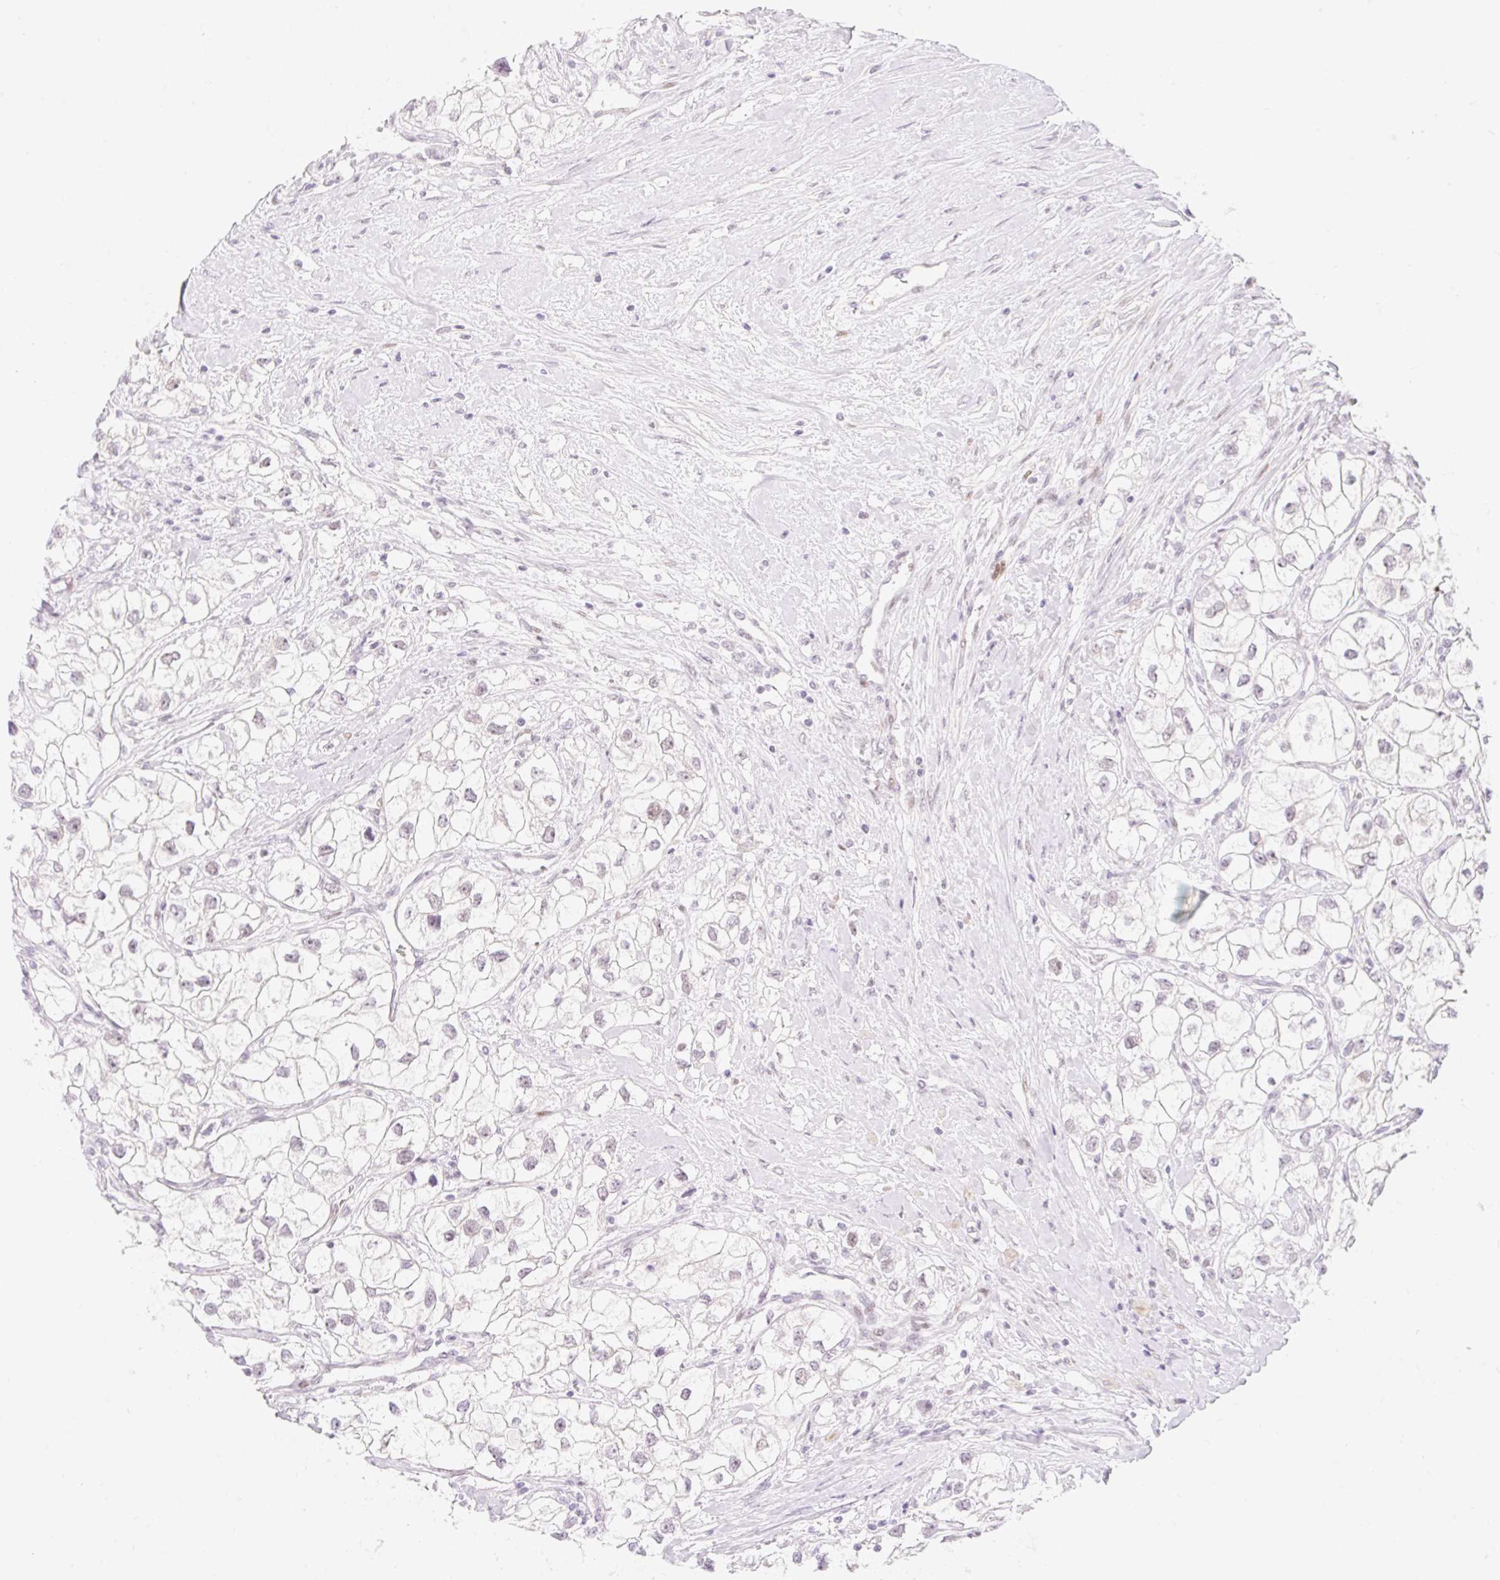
{"staining": {"intensity": "negative", "quantity": "none", "location": "none"}, "tissue": "renal cancer", "cell_type": "Tumor cells", "image_type": "cancer", "snomed": [{"axis": "morphology", "description": "Adenocarcinoma, NOS"}, {"axis": "topography", "description": "Kidney"}], "caption": "This is a image of immunohistochemistry (IHC) staining of renal cancer, which shows no positivity in tumor cells. (DAB (3,3'-diaminobenzidine) immunohistochemistry with hematoxylin counter stain).", "gene": "H2BW1", "patient": {"sex": "male", "age": 59}}